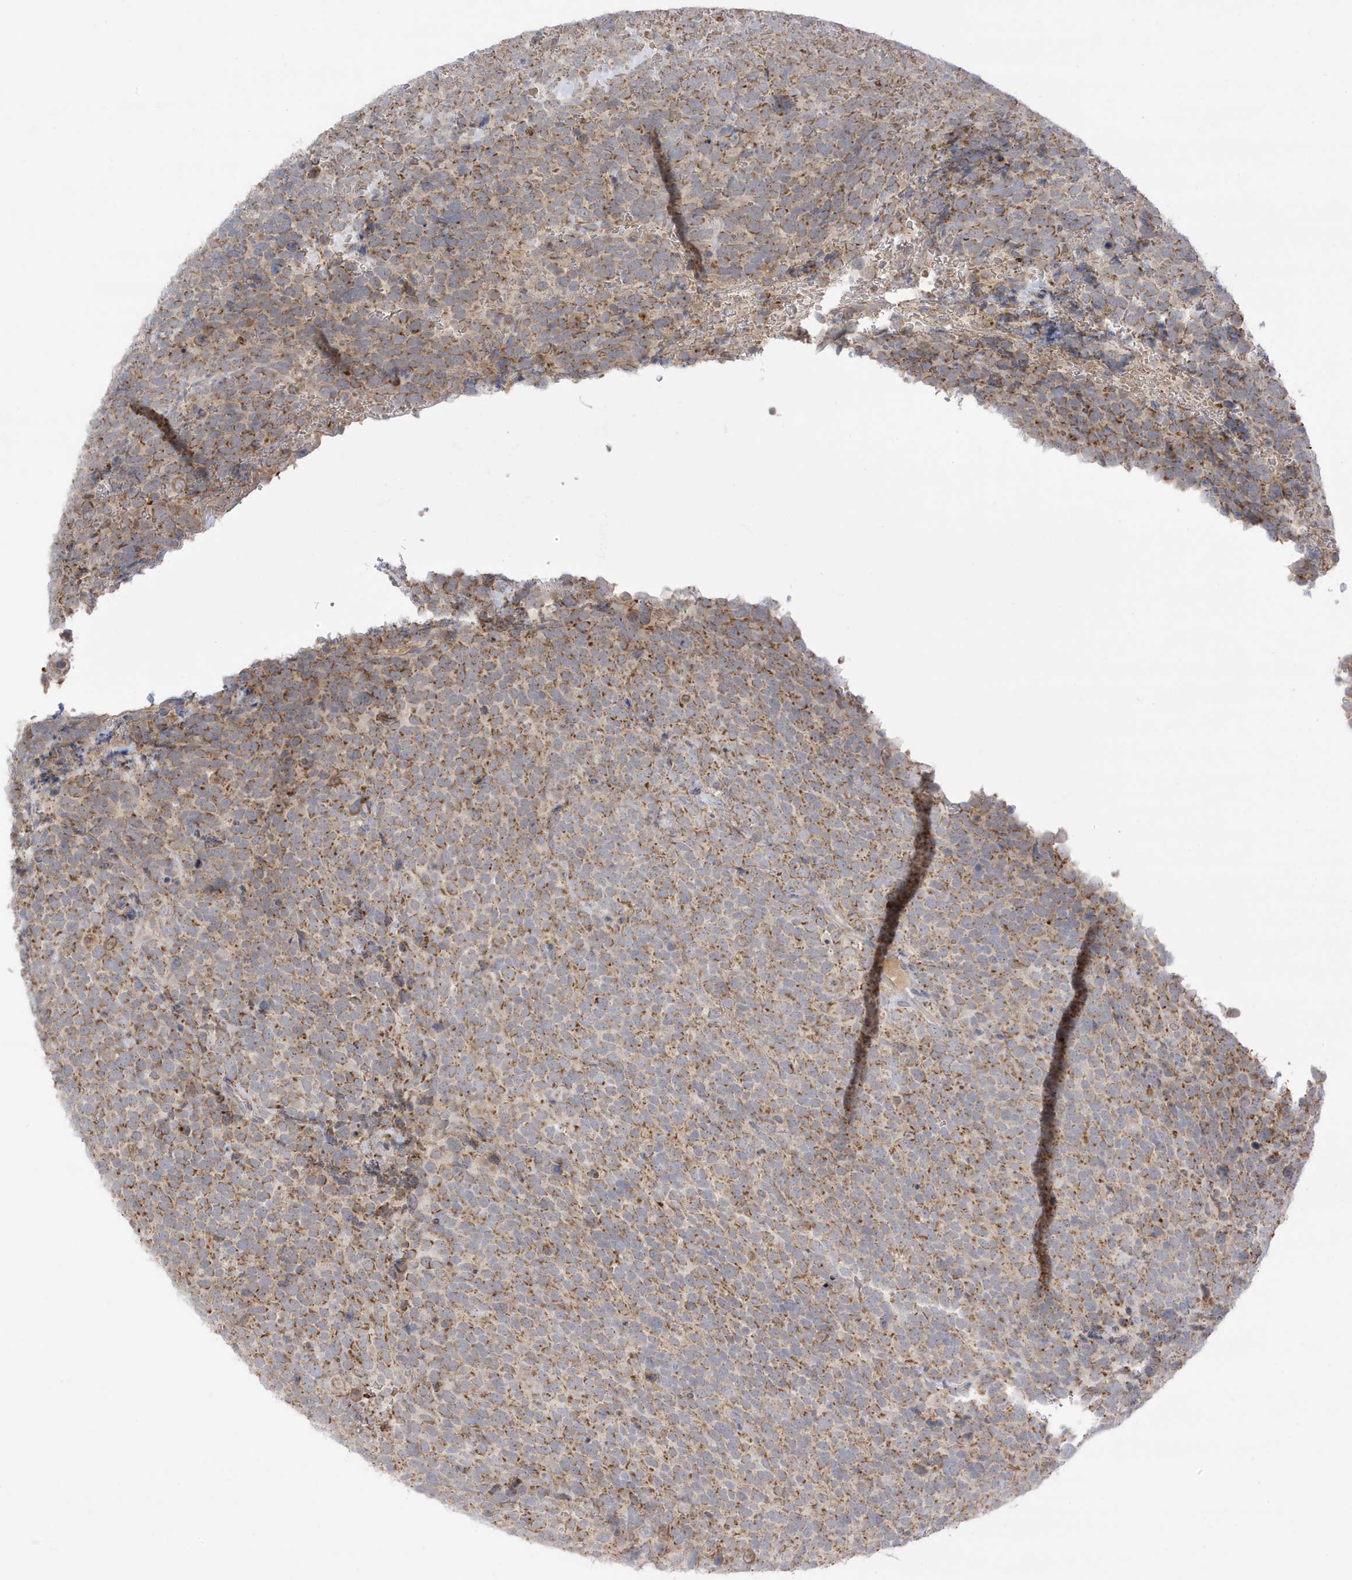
{"staining": {"intensity": "moderate", "quantity": "25%-75%", "location": "cytoplasmic/membranous"}, "tissue": "urothelial cancer", "cell_type": "Tumor cells", "image_type": "cancer", "snomed": [{"axis": "morphology", "description": "Urothelial carcinoma, High grade"}, {"axis": "topography", "description": "Urinary bladder"}], "caption": "High-power microscopy captured an immunohistochemistry image of high-grade urothelial carcinoma, revealing moderate cytoplasmic/membranous expression in about 25%-75% of tumor cells. Ihc stains the protein in brown and the nuclei are stained blue.", "gene": "NPPC", "patient": {"sex": "female", "age": 82}}